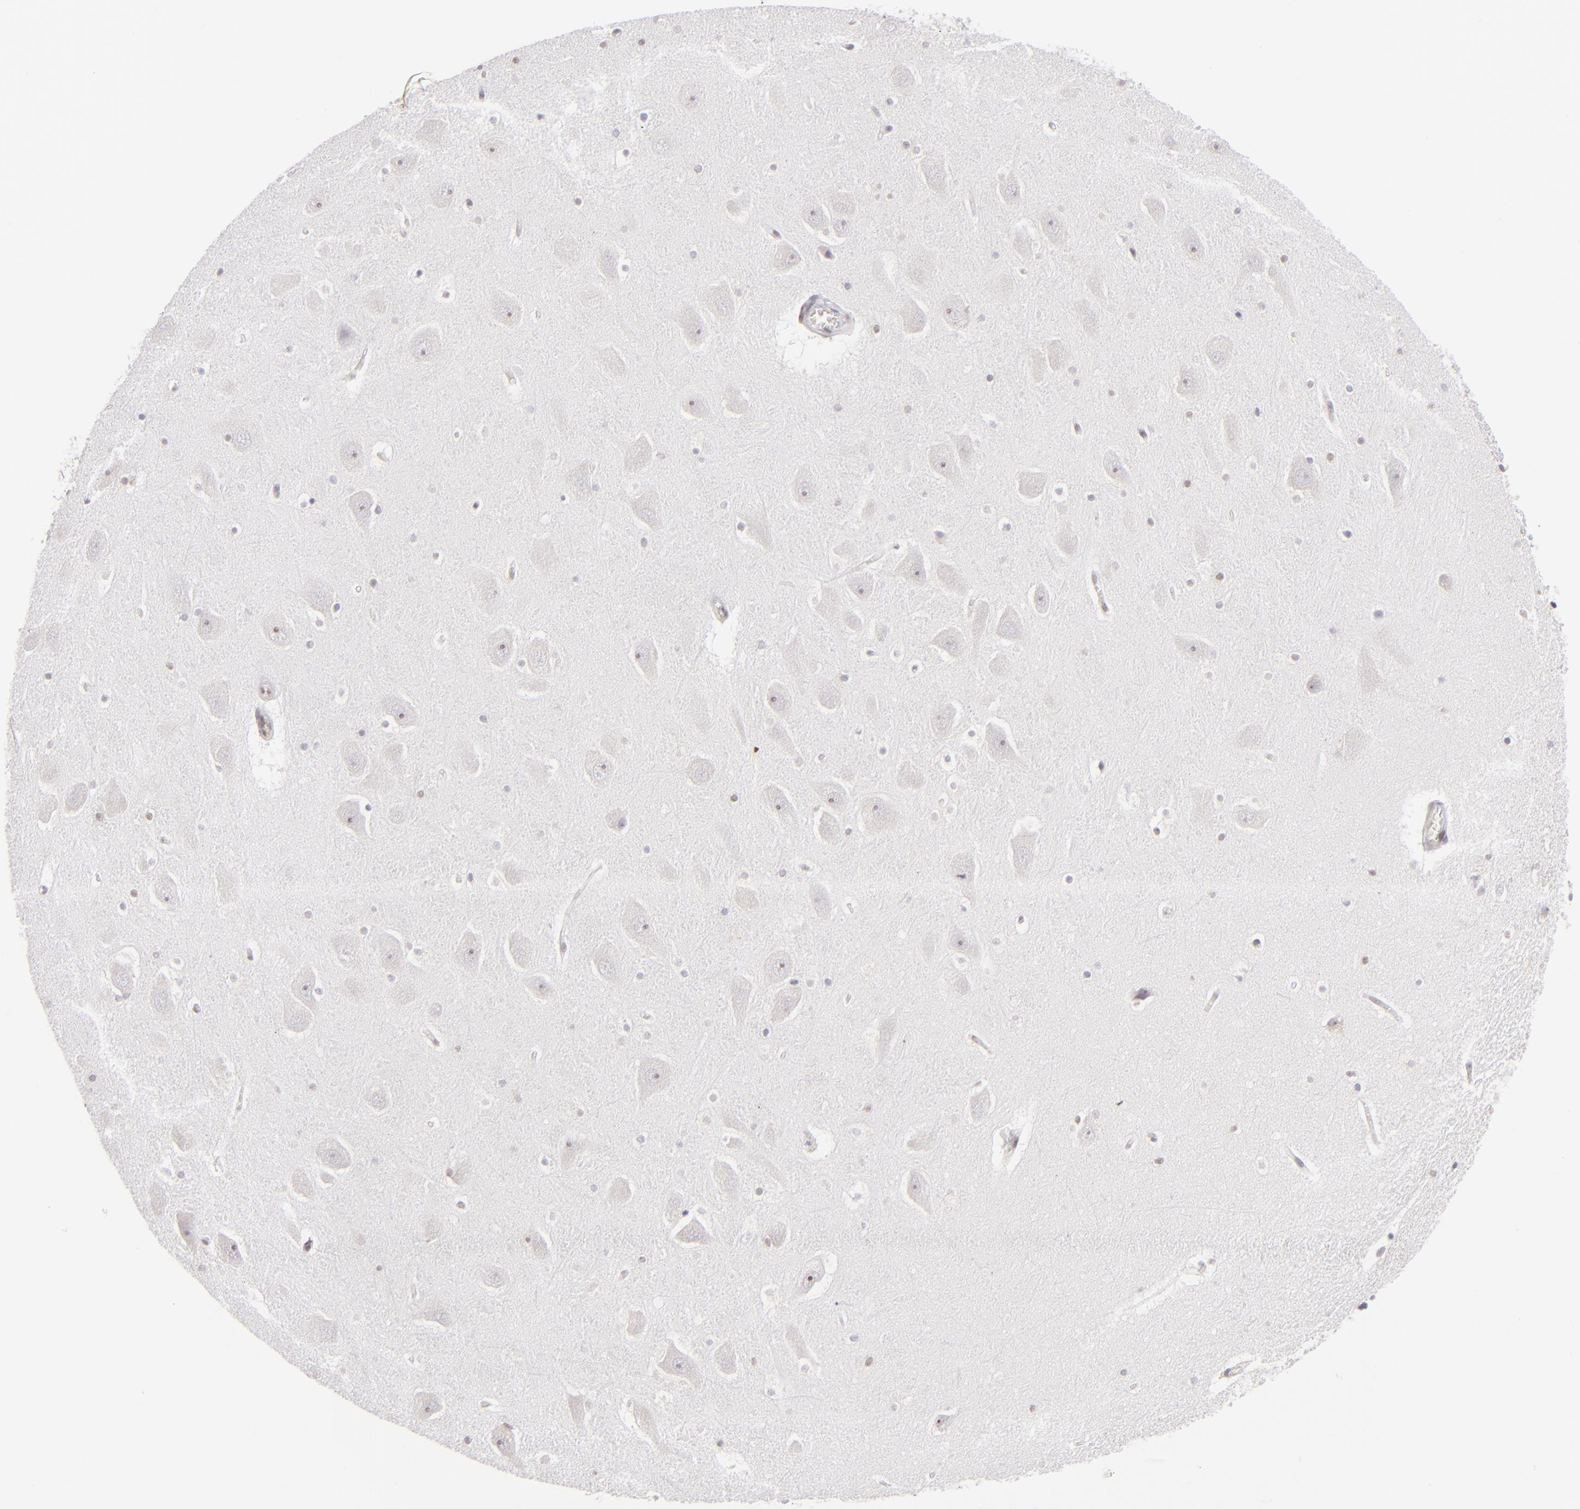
{"staining": {"intensity": "negative", "quantity": "none", "location": "none"}, "tissue": "hippocampus", "cell_type": "Glial cells", "image_type": "normal", "snomed": [{"axis": "morphology", "description": "Normal tissue, NOS"}, {"axis": "topography", "description": "Hippocampus"}], "caption": "Protein analysis of normal hippocampus displays no significant staining in glial cells.", "gene": "POU2F1", "patient": {"sex": "male", "age": 45}}